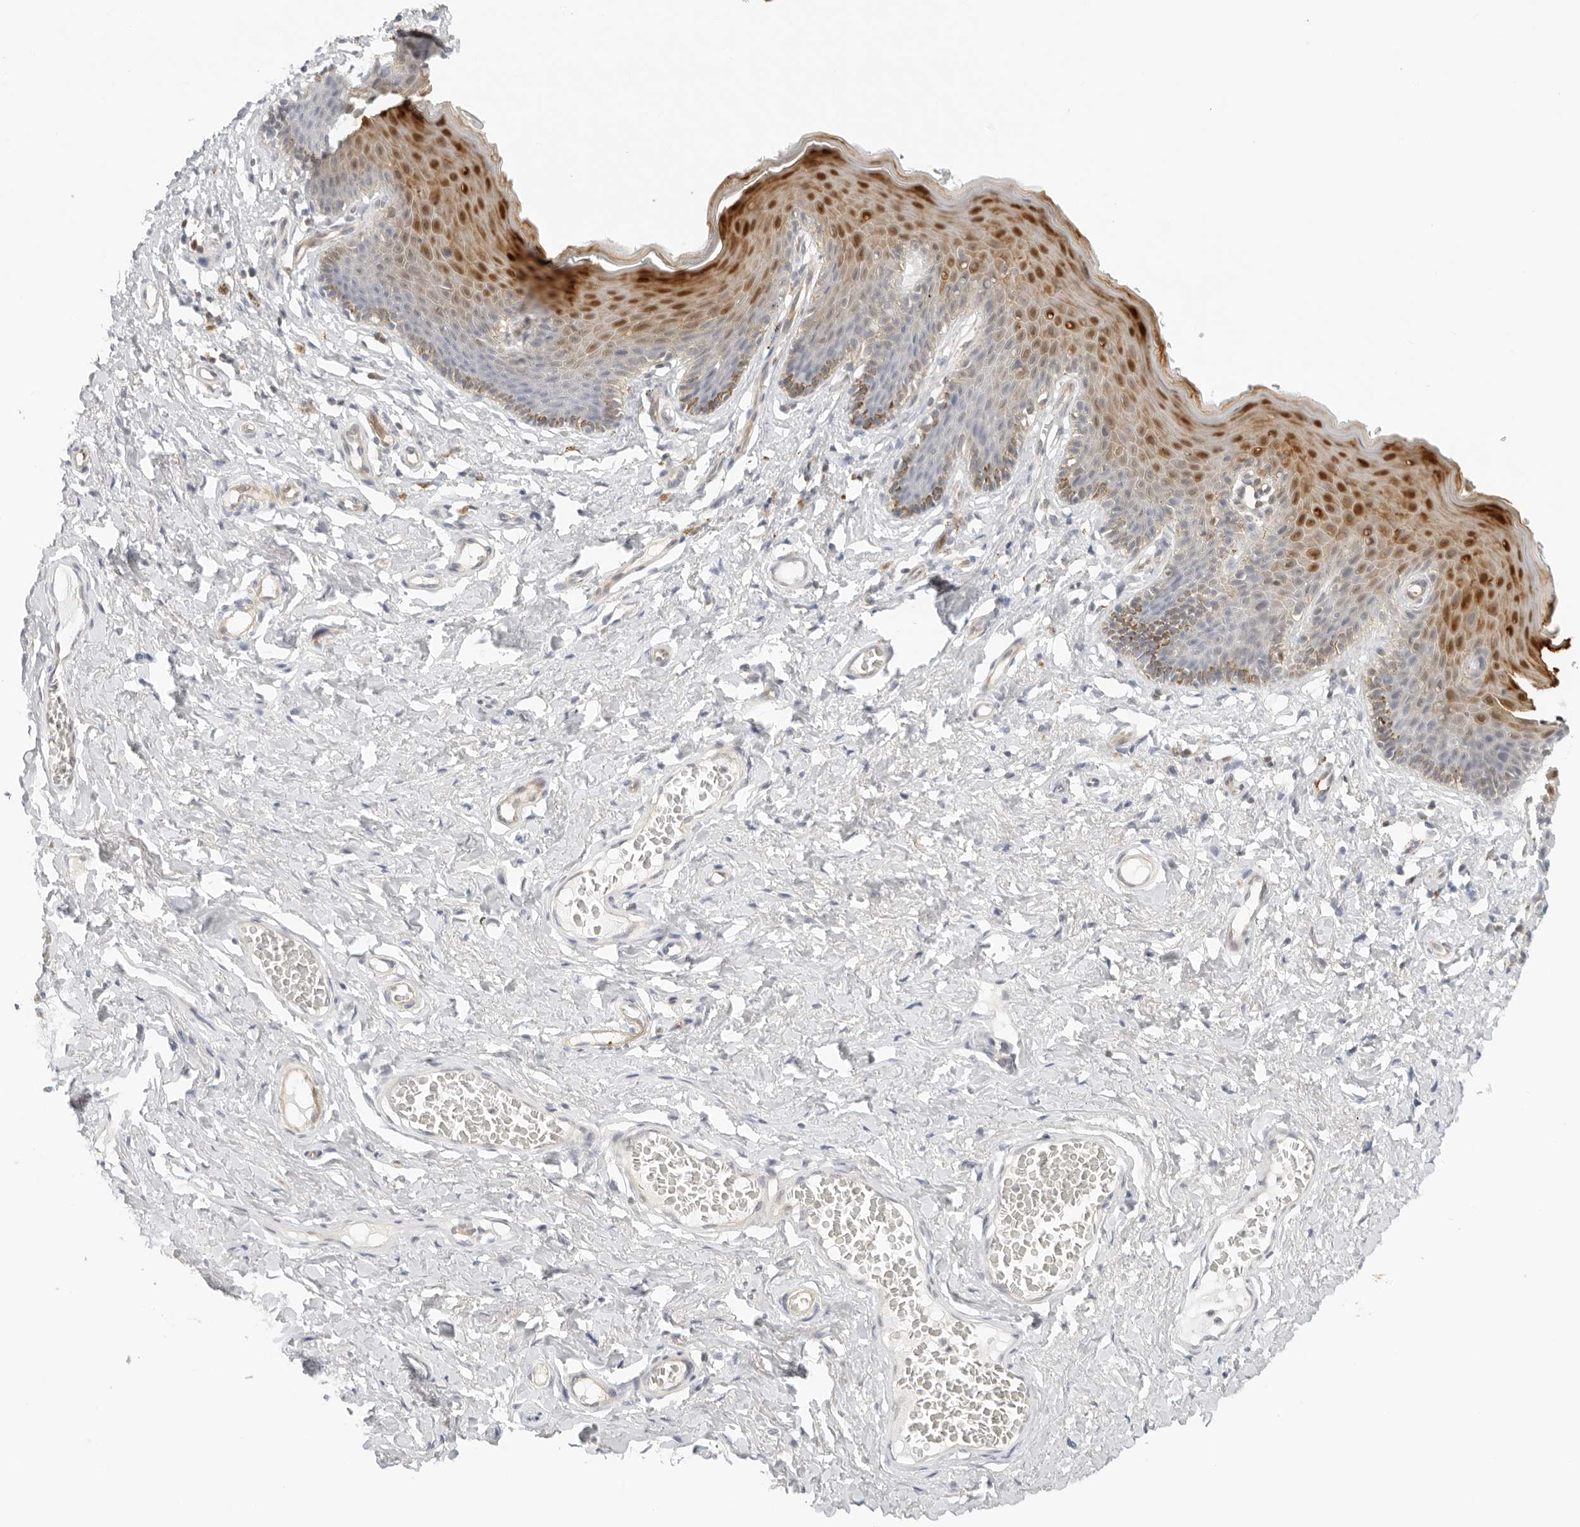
{"staining": {"intensity": "strong", "quantity": "25%-75%", "location": "cytoplasmic/membranous,nuclear"}, "tissue": "skin", "cell_type": "Epidermal cells", "image_type": "normal", "snomed": [{"axis": "morphology", "description": "Normal tissue, NOS"}, {"axis": "topography", "description": "Vulva"}], "caption": "Strong cytoplasmic/membranous,nuclear positivity is present in approximately 25%-75% of epidermal cells in normal skin. (Stains: DAB (3,3'-diaminobenzidine) in brown, nuclei in blue, Microscopy: brightfield microscopy at high magnification).", "gene": "OSCP1", "patient": {"sex": "female", "age": 66}}